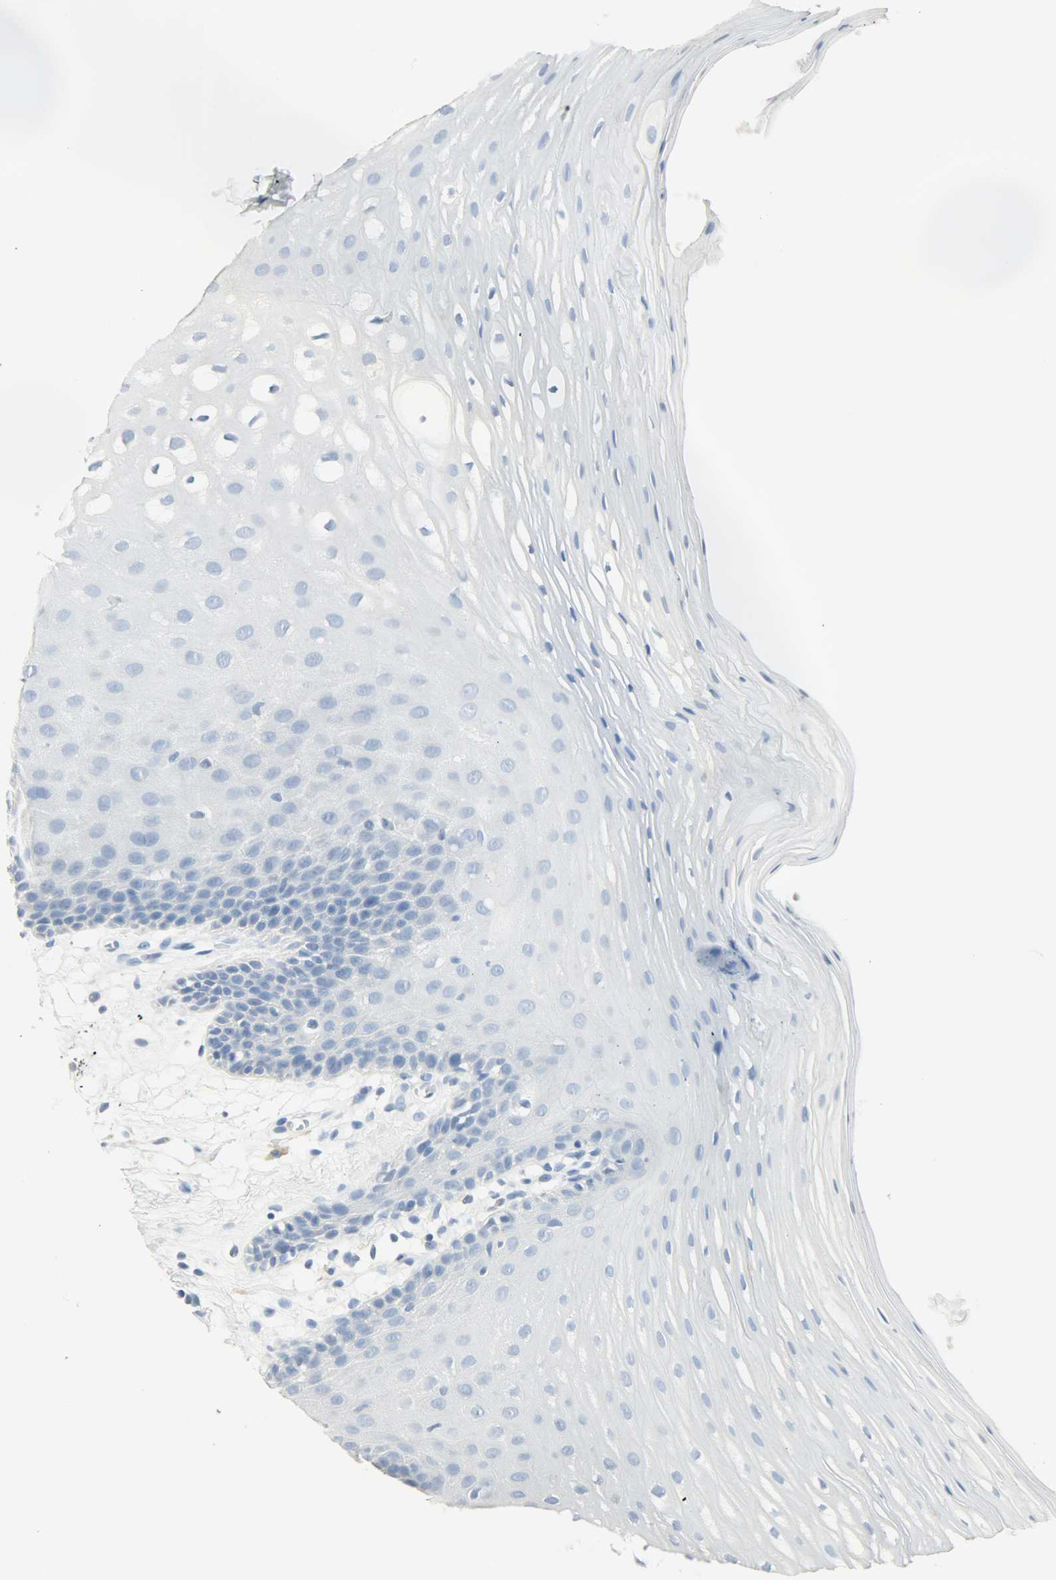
{"staining": {"intensity": "negative", "quantity": "none", "location": "none"}, "tissue": "oral mucosa", "cell_type": "Squamous epithelial cells", "image_type": "normal", "snomed": [{"axis": "morphology", "description": "Normal tissue, NOS"}, {"axis": "morphology", "description": "Squamous cell carcinoma, NOS"}, {"axis": "topography", "description": "Skeletal muscle"}, {"axis": "topography", "description": "Oral tissue"}, {"axis": "topography", "description": "Head-Neck"}], "caption": "Oral mucosa was stained to show a protein in brown. There is no significant positivity in squamous epithelial cells. The staining is performed using DAB (3,3'-diaminobenzidine) brown chromogen with nuclei counter-stained in using hematoxylin.", "gene": "PTPN6", "patient": {"sex": "male", "age": 71}}